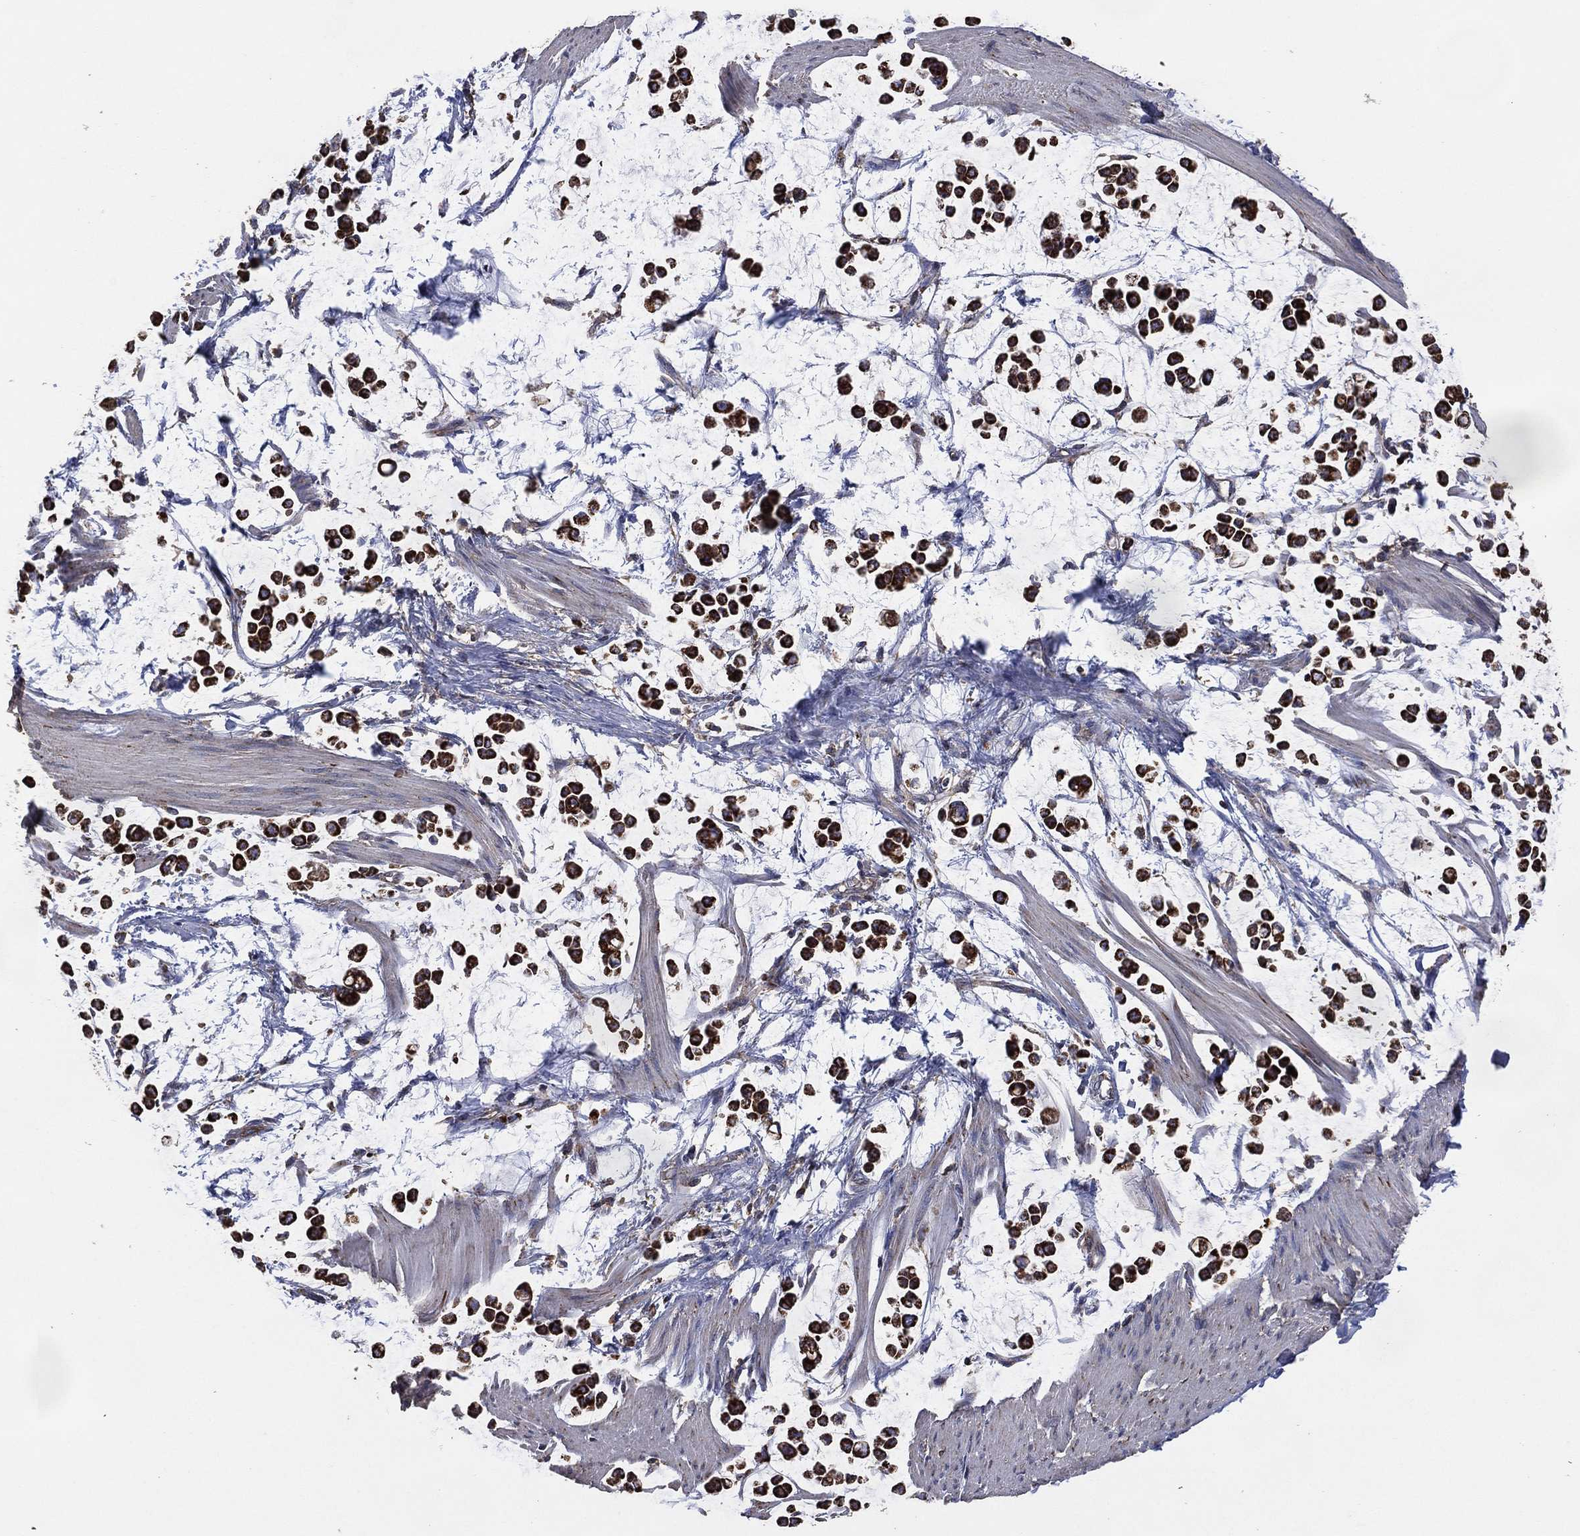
{"staining": {"intensity": "strong", "quantity": ">75%", "location": "cytoplasmic/membranous"}, "tissue": "stomach cancer", "cell_type": "Tumor cells", "image_type": "cancer", "snomed": [{"axis": "morphology", "description": "Adenocarcinoma, NOS"}, {"axis": "topography", "description": "Stomach"}], "caption": "Strong cytoplasmic/membranous staining is appreciated in about >75% of tumor cells in stomach cancer. (Brightfield microscopy of DAB IHC at high magnification).", "gene": "LIMD1", "patient": {"sex": "male", "age": 82}}